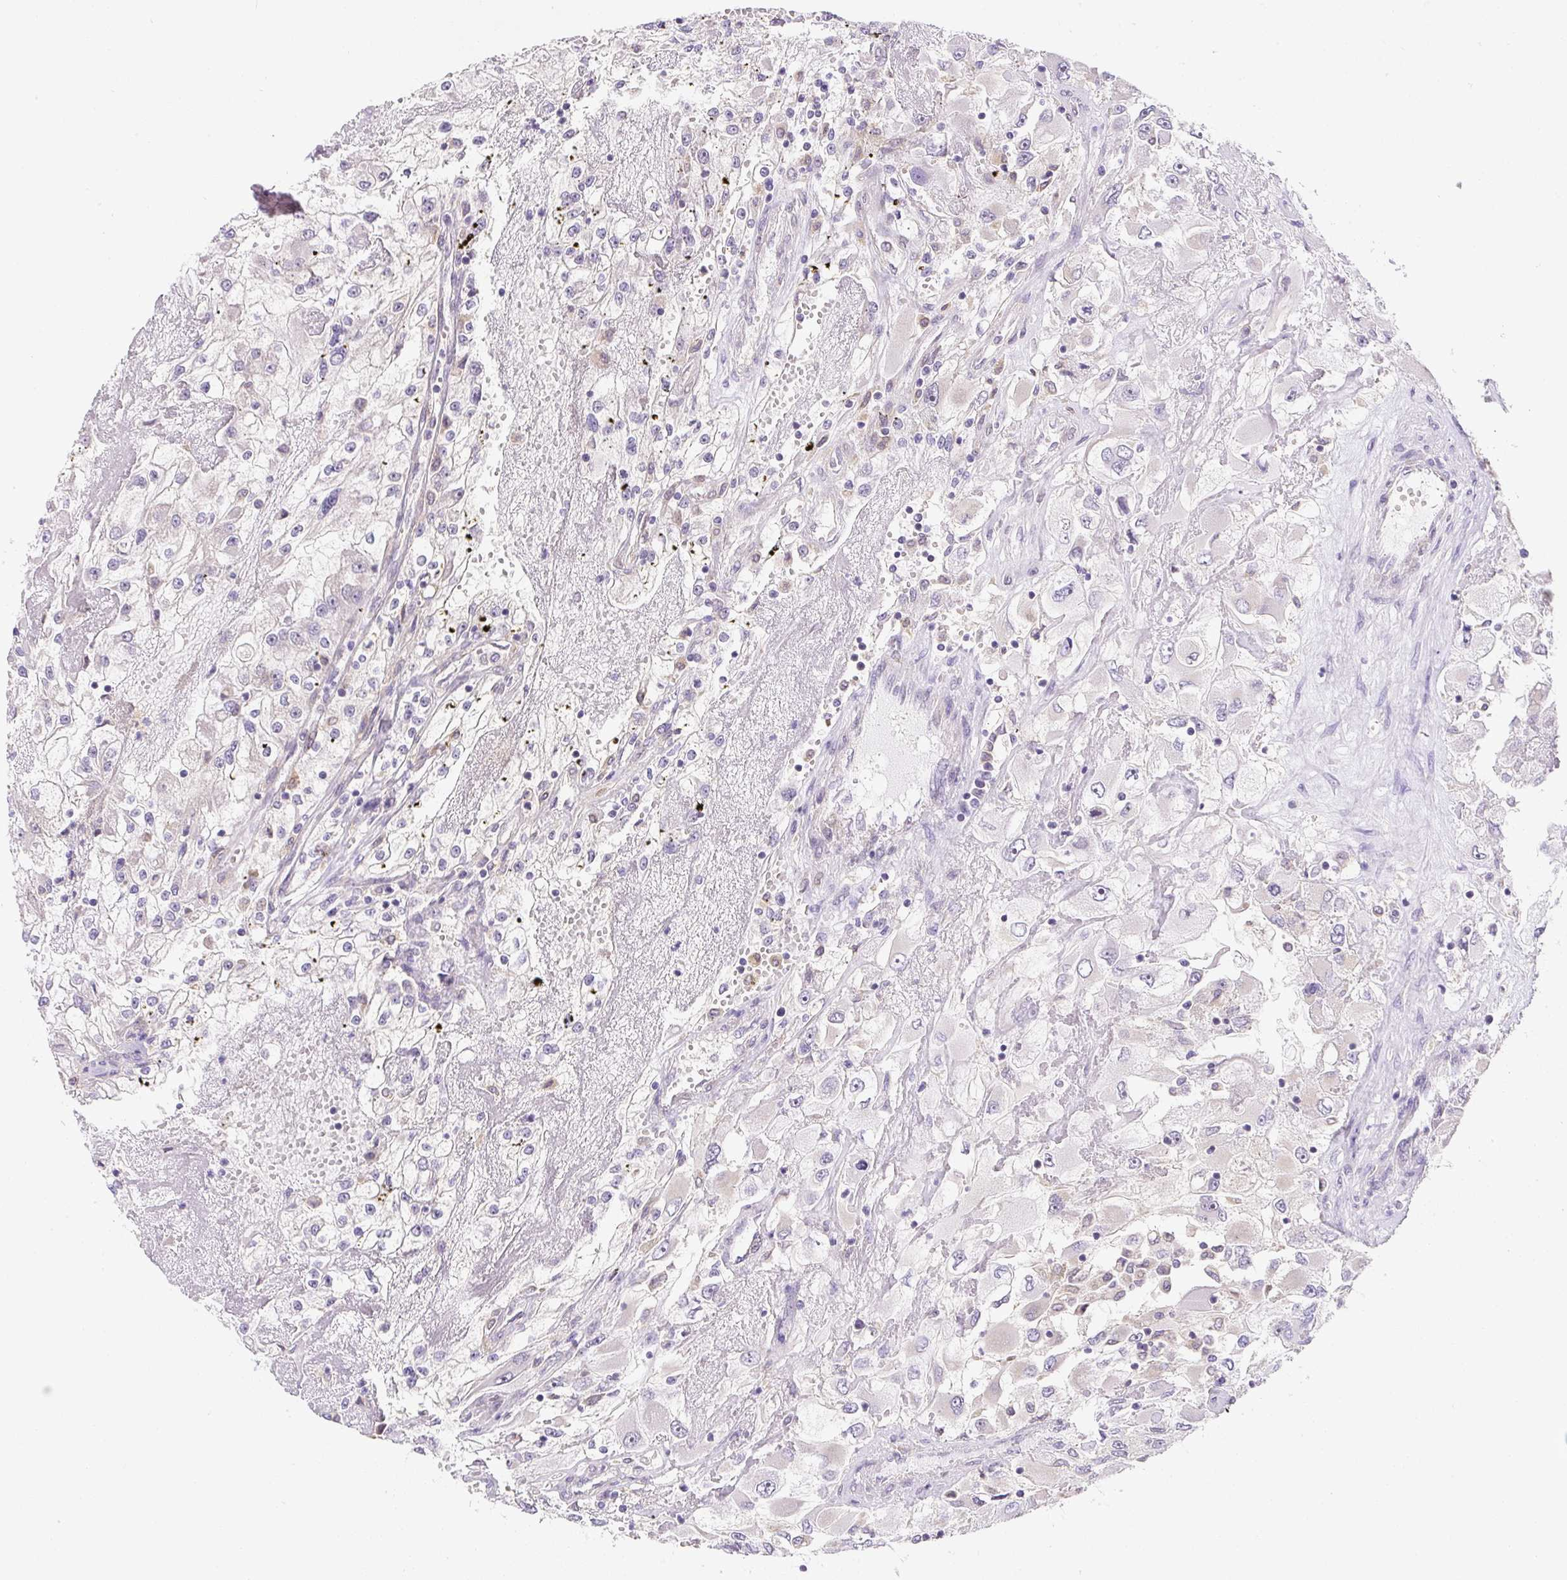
{"staining": {"intensity": "negative", "quantity": "none", "location": "none"}, "tissue": "renal cancer", "cell_type": "Tumor cells", "image_type": "cancer", "snomed": [{"axis": "morphology", "description": "Adenocarcinoma, NOS"}, {"axis": "topography", "description": "Kidney"}], "caption": "There is no significant staining in tumor cells of renal cancer (adenocarcinoma).", "gene": "PLA2G4A", "patient": {"sex": "female", "age": 52}}